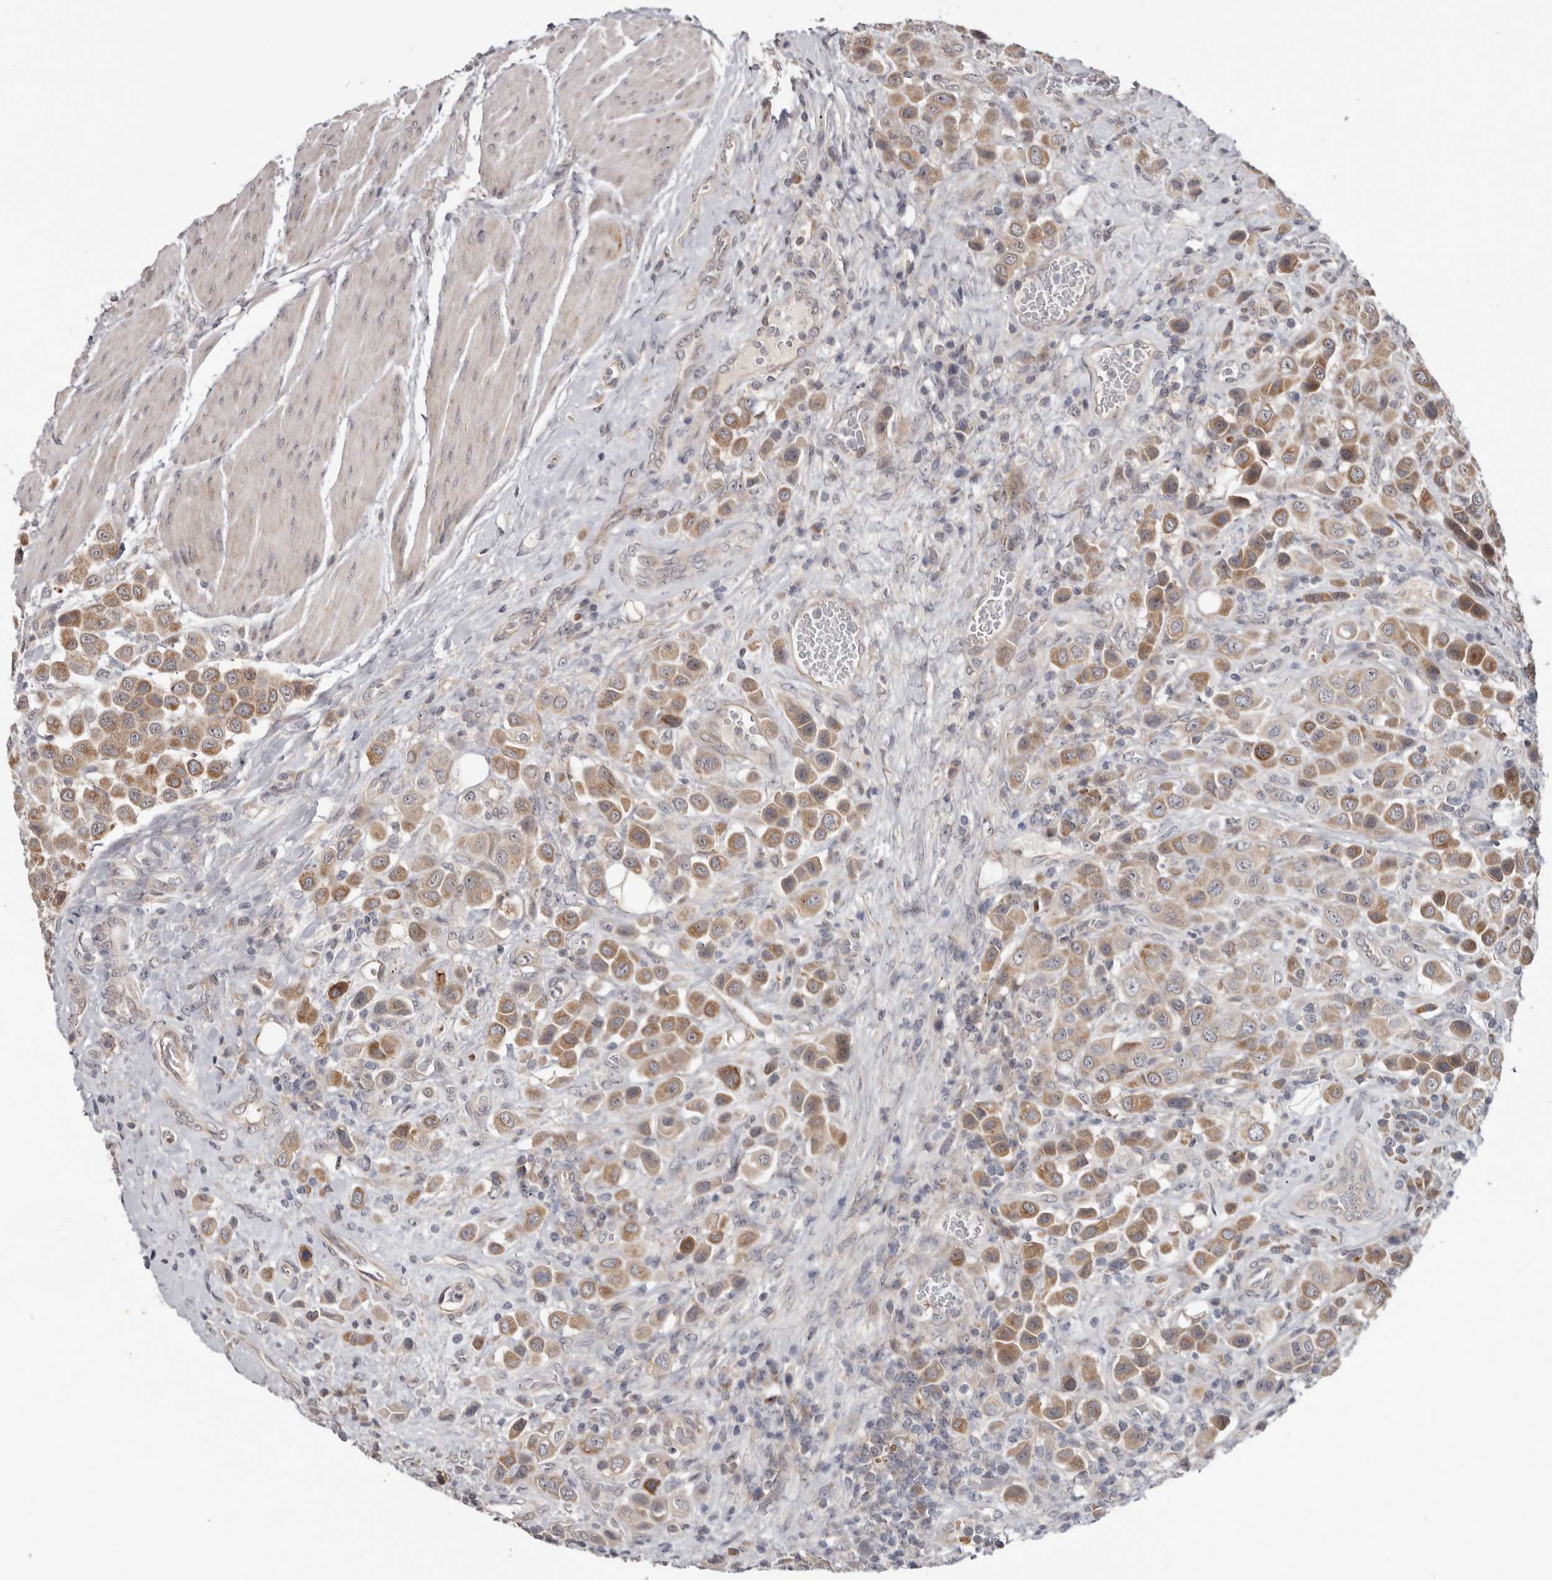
{"staining": {"intensity": "moderate", "quantity": ">75%", "location": "cytoplasmic/membranous"}, "tissue": "urothelial cancer", "cell_type": "Tumor cells", "image_type": "cancer", "snomed": [{"axis": "morphology", "description": "Urothelial carcinoma, High grade"}, {"axis": "topography", "description": "Urinary bladder"}], "caption": "Urothelial cancer tissue exhibits moderate cytoplasmic/membranous expression in approximately >75% of tumor cells, visualized by immunohistochemistry.", "gene": "BAD", "patient": {"sex": "male", "age": 50}}